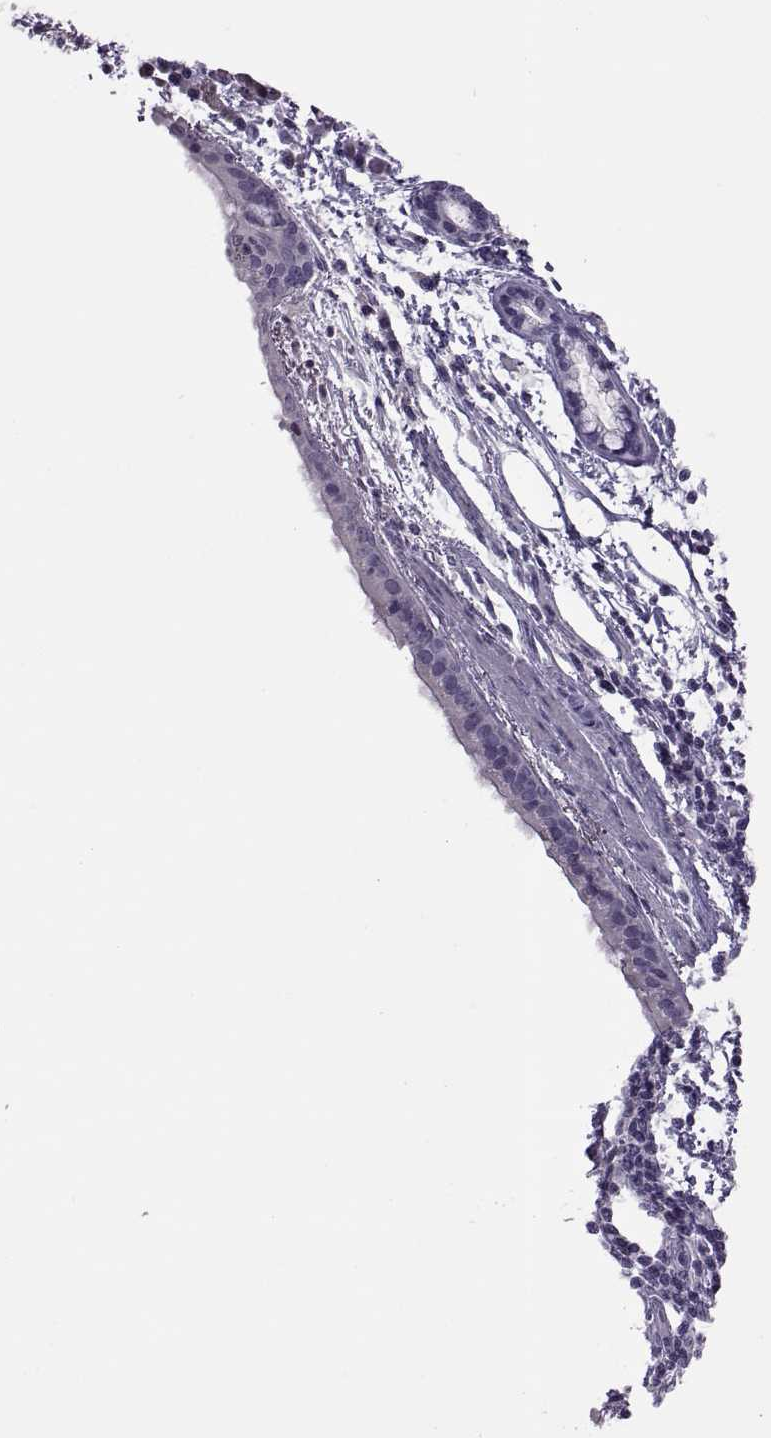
{"staining": {"intensity": "negative", "quantity": "none", "location": "none"}, "tissue": "bronchus", "cell_type": "Respiratory epithelial cells", "image_type": "normal", "snomed": [{"axis": "morphology", "description": "Normal tissue, NOS"}, {"axis": "morphology", "description": "Squamous cell carcinoma, NOS"}, {"axis": "topography", "description": "Bronchus"}, {"axis": "topography", "description": "Lung"}], "caption": "The histopathology image demonstrates no significant positivity in respiratory epithelial cells of bronchus.", "gene": "RSPH6A", "patient": {"sex": "male", "age": 69}}